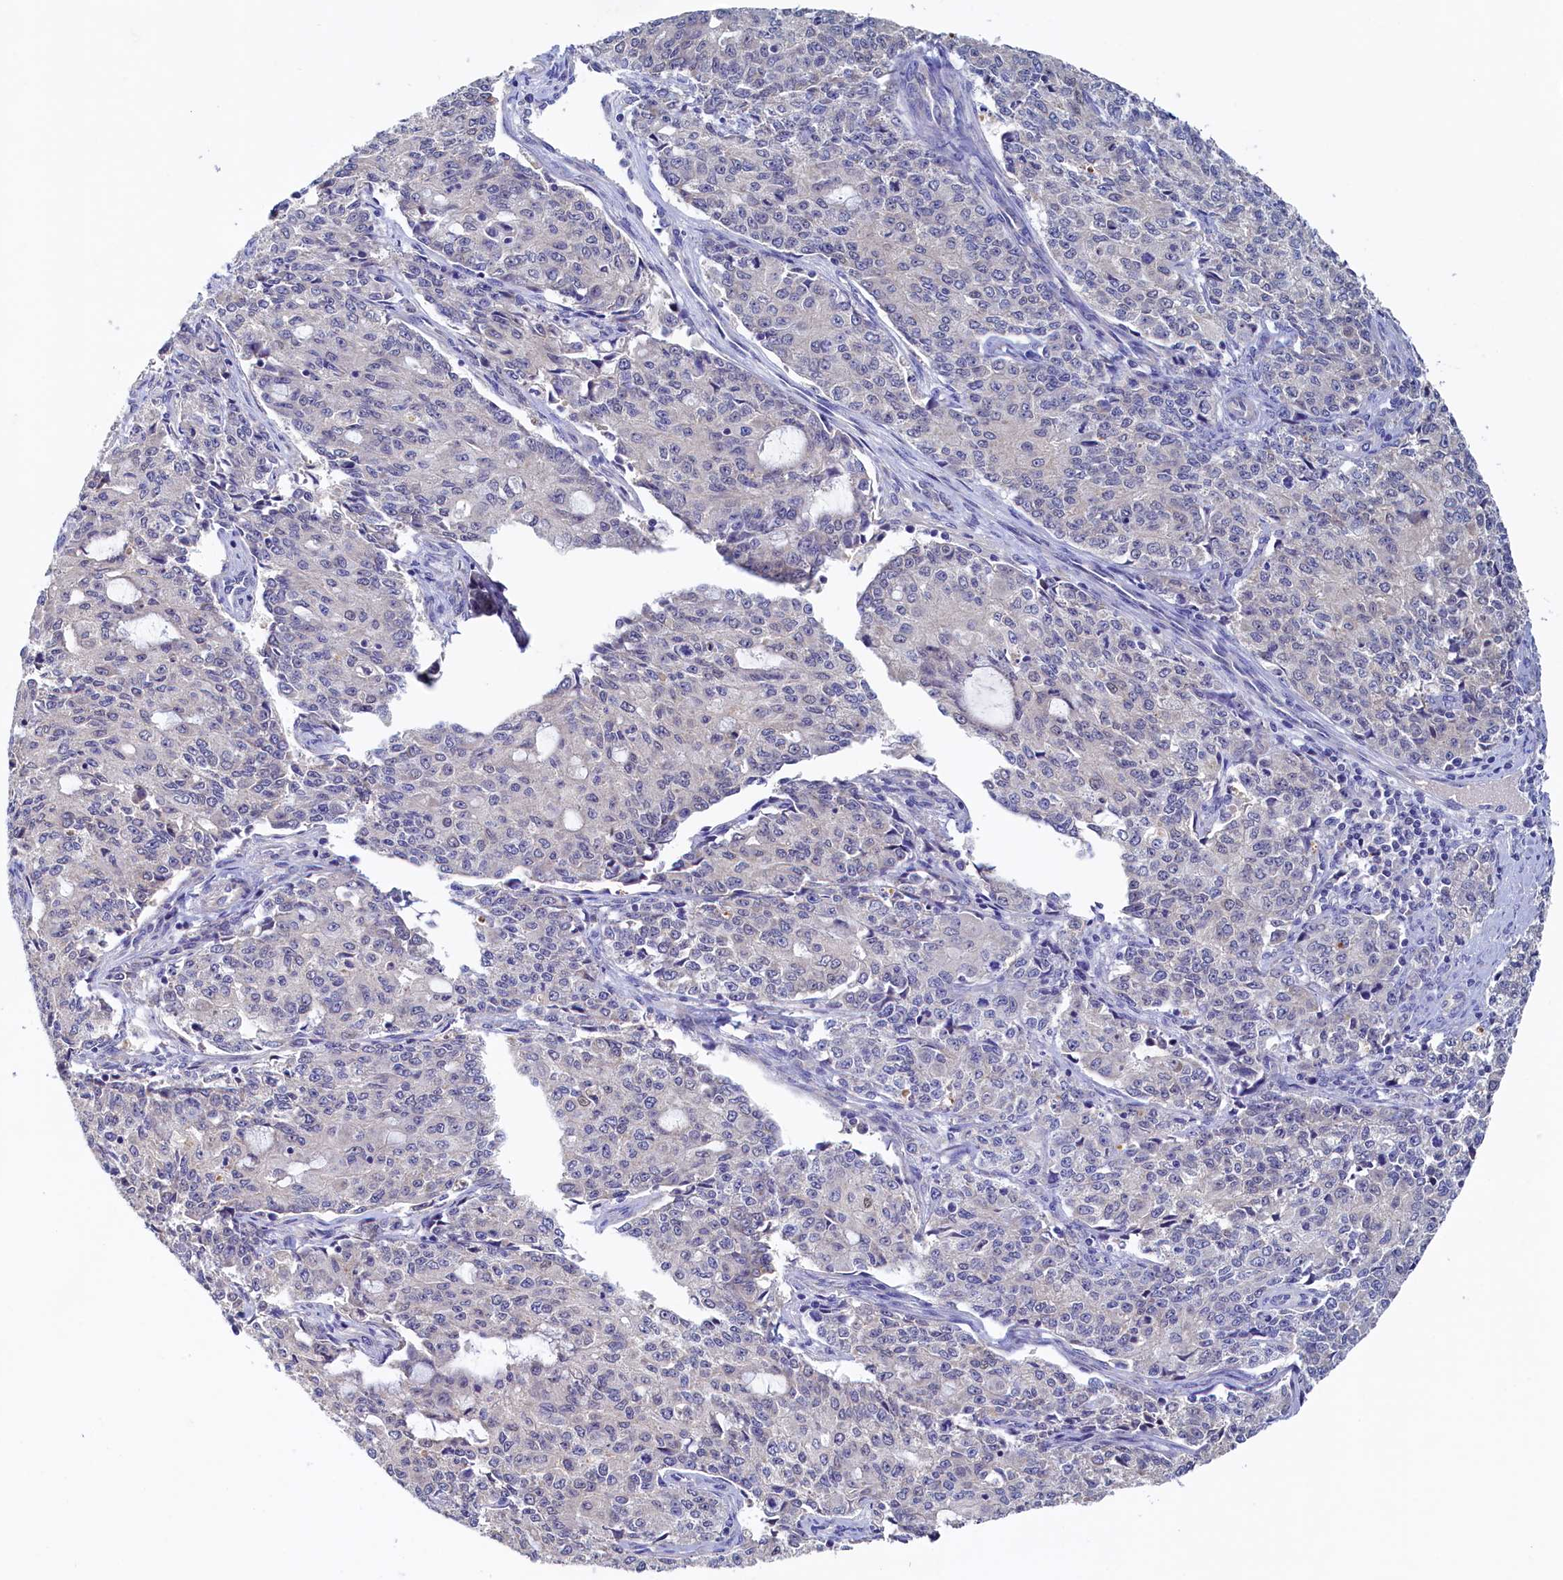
{"staining": {"intensity": "negative", "quantity": "none", "location": "none"}, "tissue": "endometrial cancer", "cell_type": "Tumor cells", "image_type": "cancer", "snomed": [{"axis": "morphology", "description": "Adenocarcinoma, NOS"}, {"axis": "topography", "description": "Endometrium"}], "caption": "The IHC histopathology image has no significant expression in tumor cells of endometrial cancer (adenocarcinoma) tissue.", "gene": "DTD1", "patient": {"sex": "female", "age": 50}}